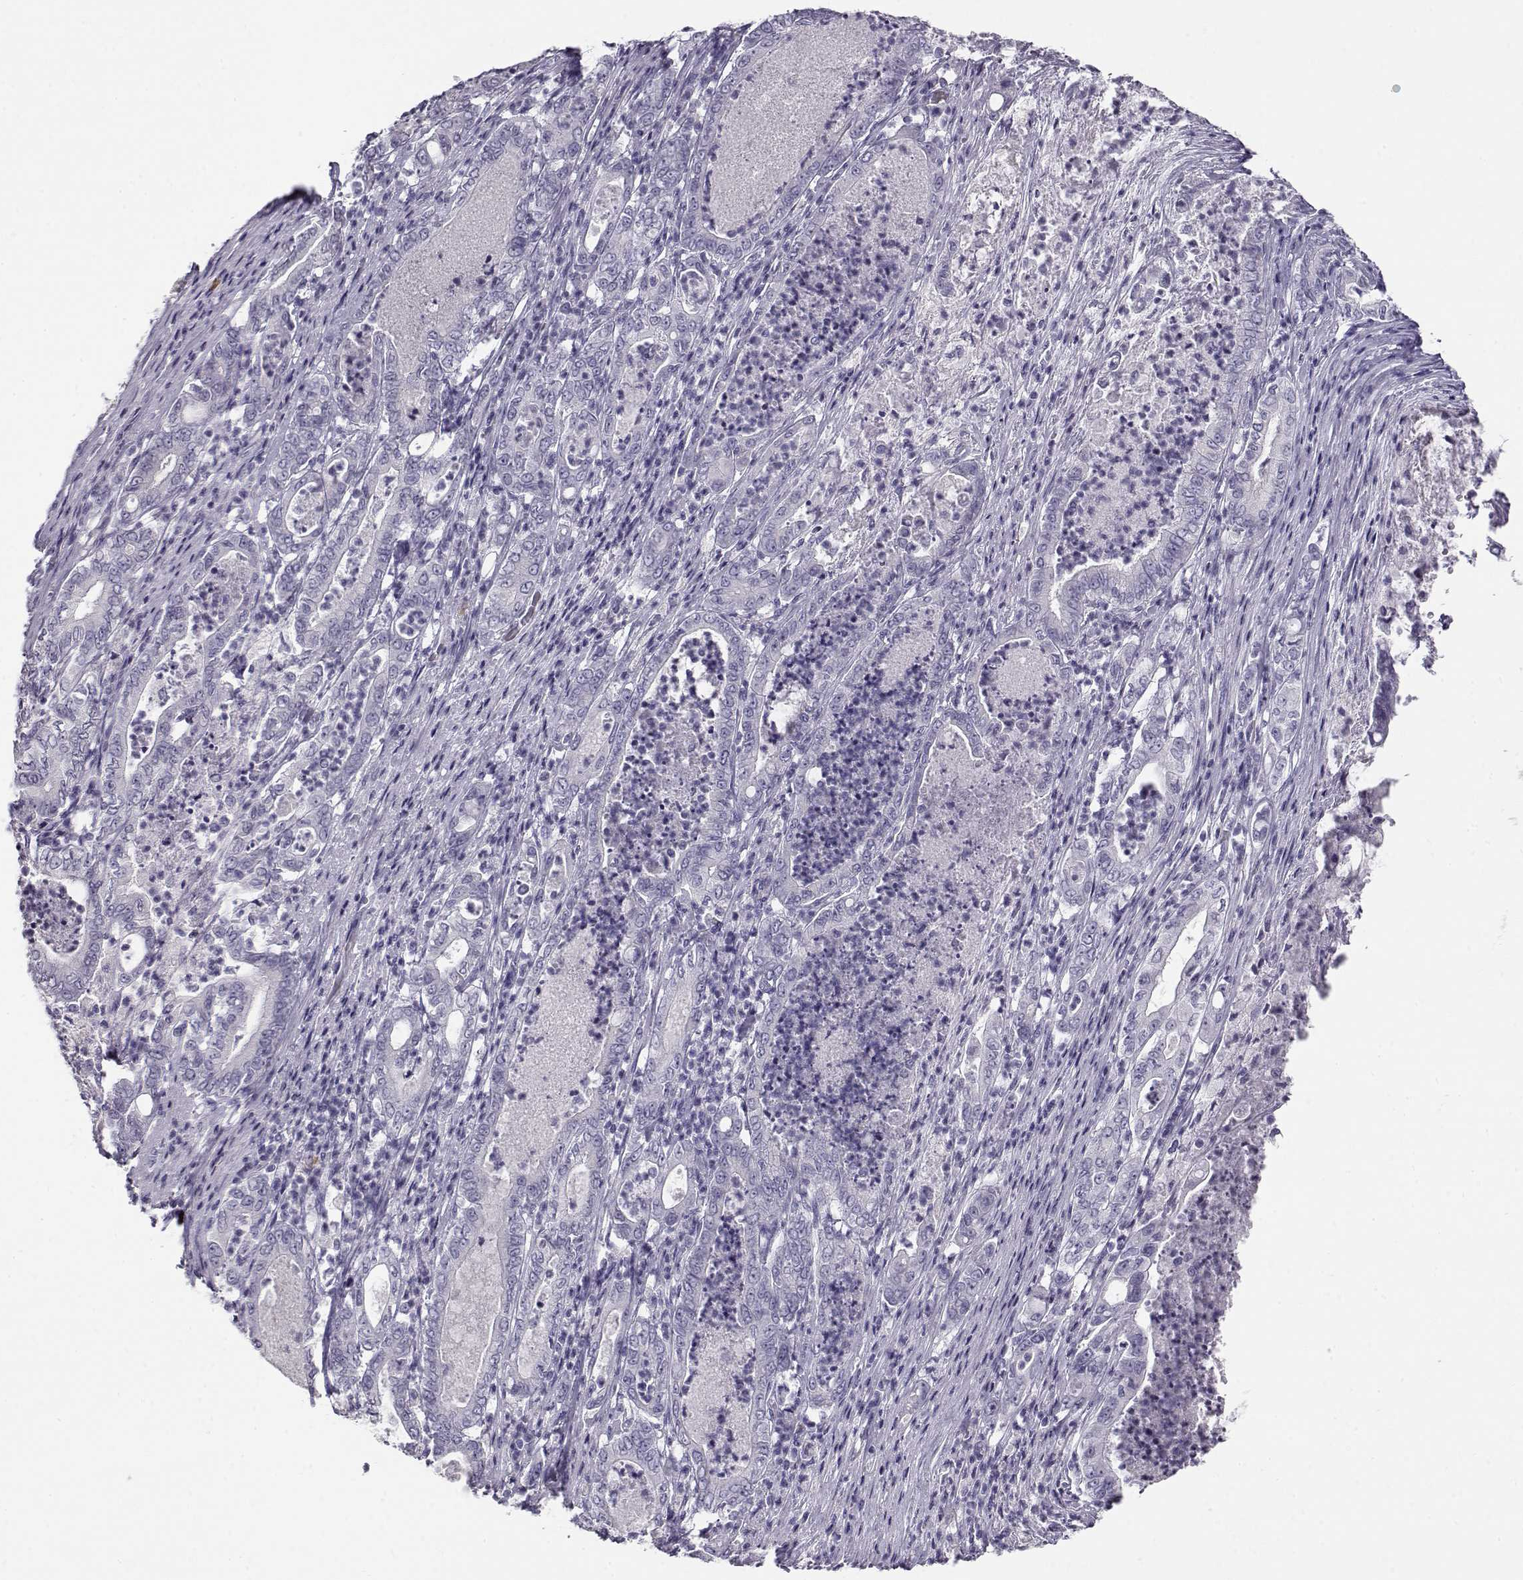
{"staining": {"intensity": "negative", "quantity": "none", "location": "none"}, "tissue": "pancreatic cancer", "cell_type": "Tumor cells", "image_type": "cancer", "snomed": [{"axis": "morphology", "description": "Adenocarcinoma, NOS"}, {"axis": "topography", "description": "Pancreas"}], "caption": "A photomicrograph of human pancreatic adenocarcinoma is negative for staining in tumor cells. (DAB (3,3'-diaminobenzidine) immunohistochemistry with hematoxylin counter stain).", "gene": "CABS1", "patient": {"sex": "male", "age": 71}}